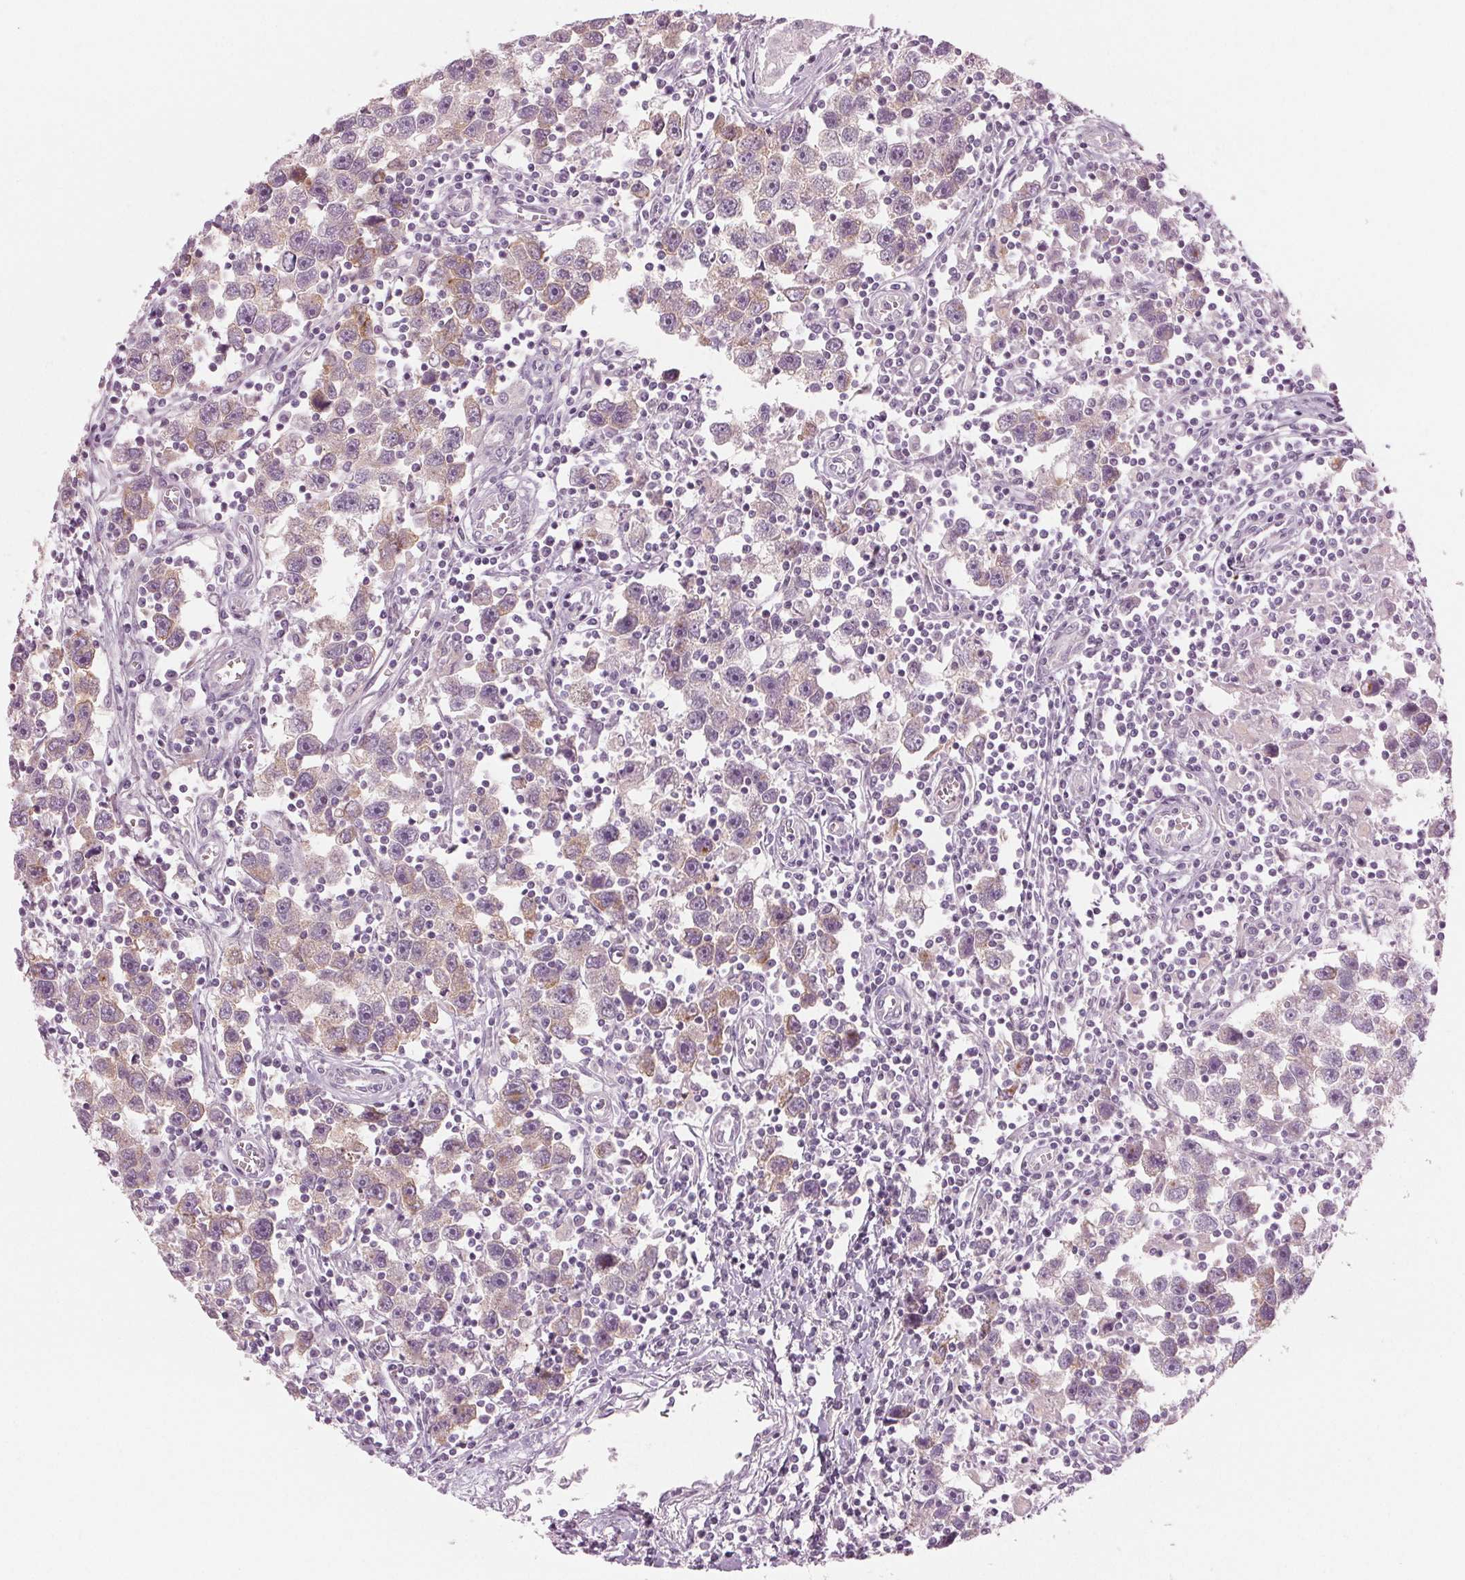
{"staining": {"intensity": "weak", "quantity": "25%-75%", "location": "cytoplasmic/membranous"}, "tissue": "testis cancer", "cell_type": "Tumor cells", "image_type": "cancer", "snomed": [{"axis": "morphology", "description": "Seminoma, NOS"}, {"axis": "topography", "description": "Testis"}], "caption": "This image shows immunohistochemistry staining of seminoma (testis), with low weak cytoplasmic/membranous positivity in about 25%-75% of tumor cells.", "gene": "PRAP1", "patient": {"sex": "male", "age": 30}}